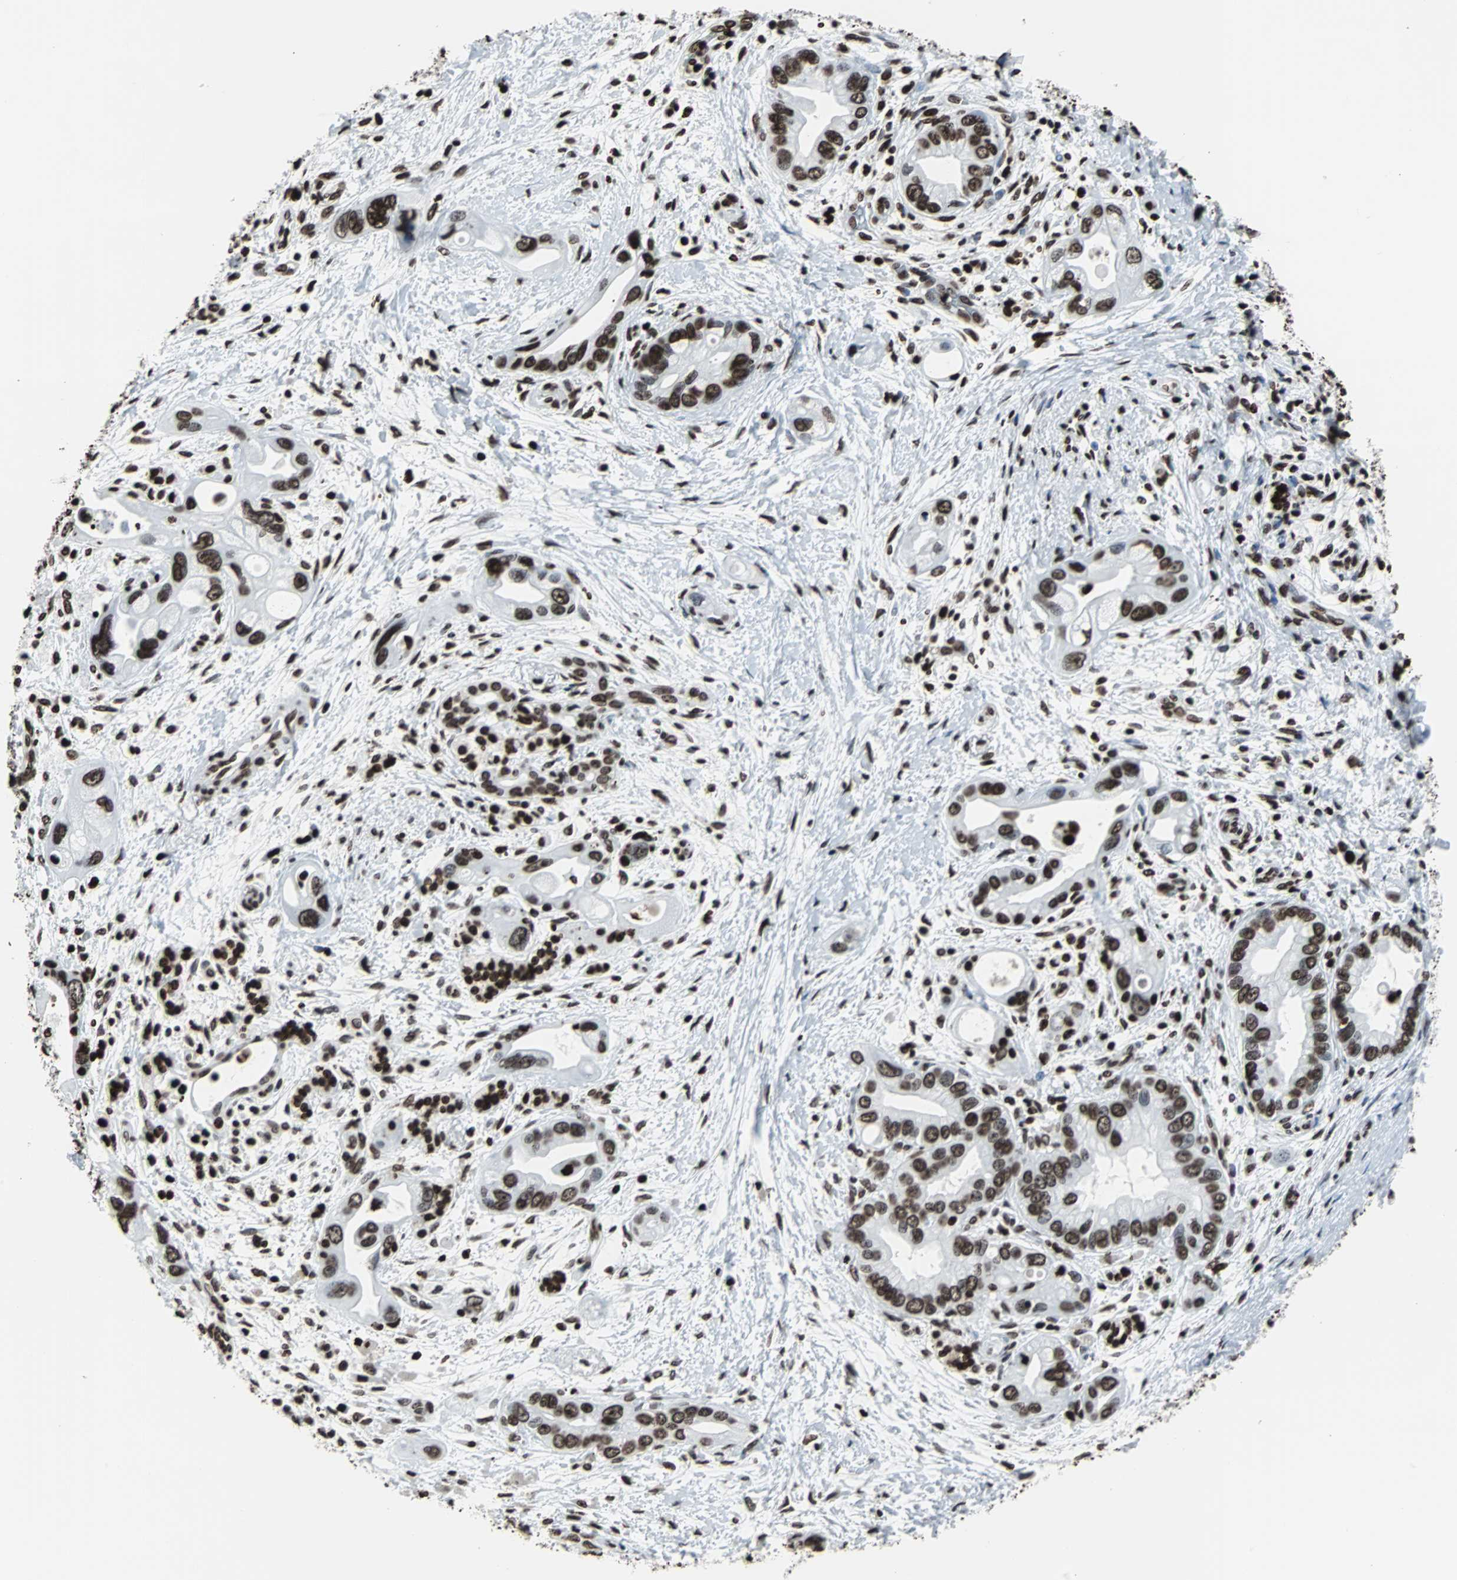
{"staining": {"intensity": "strong", "quantity": ">75%", "location": "nuclear"}, "tissue": "pancreatic cancer", "cell_type": "Tumor cells", "image_type": "cancer", "snomed": [{"axis": "morphology", "description": "Adenocarcinoma, NOS"}, {"axis": "topography", "description": "Pancreas"}], "caption": "Pancreatic cancer (adenocarcinoma) was stained to show a protein in brown. There is high levels of strong nuclear staining in about >75% of tumor cells.", "gene": "H2BC18", "patient": {"sex": "female", "age": 77}}